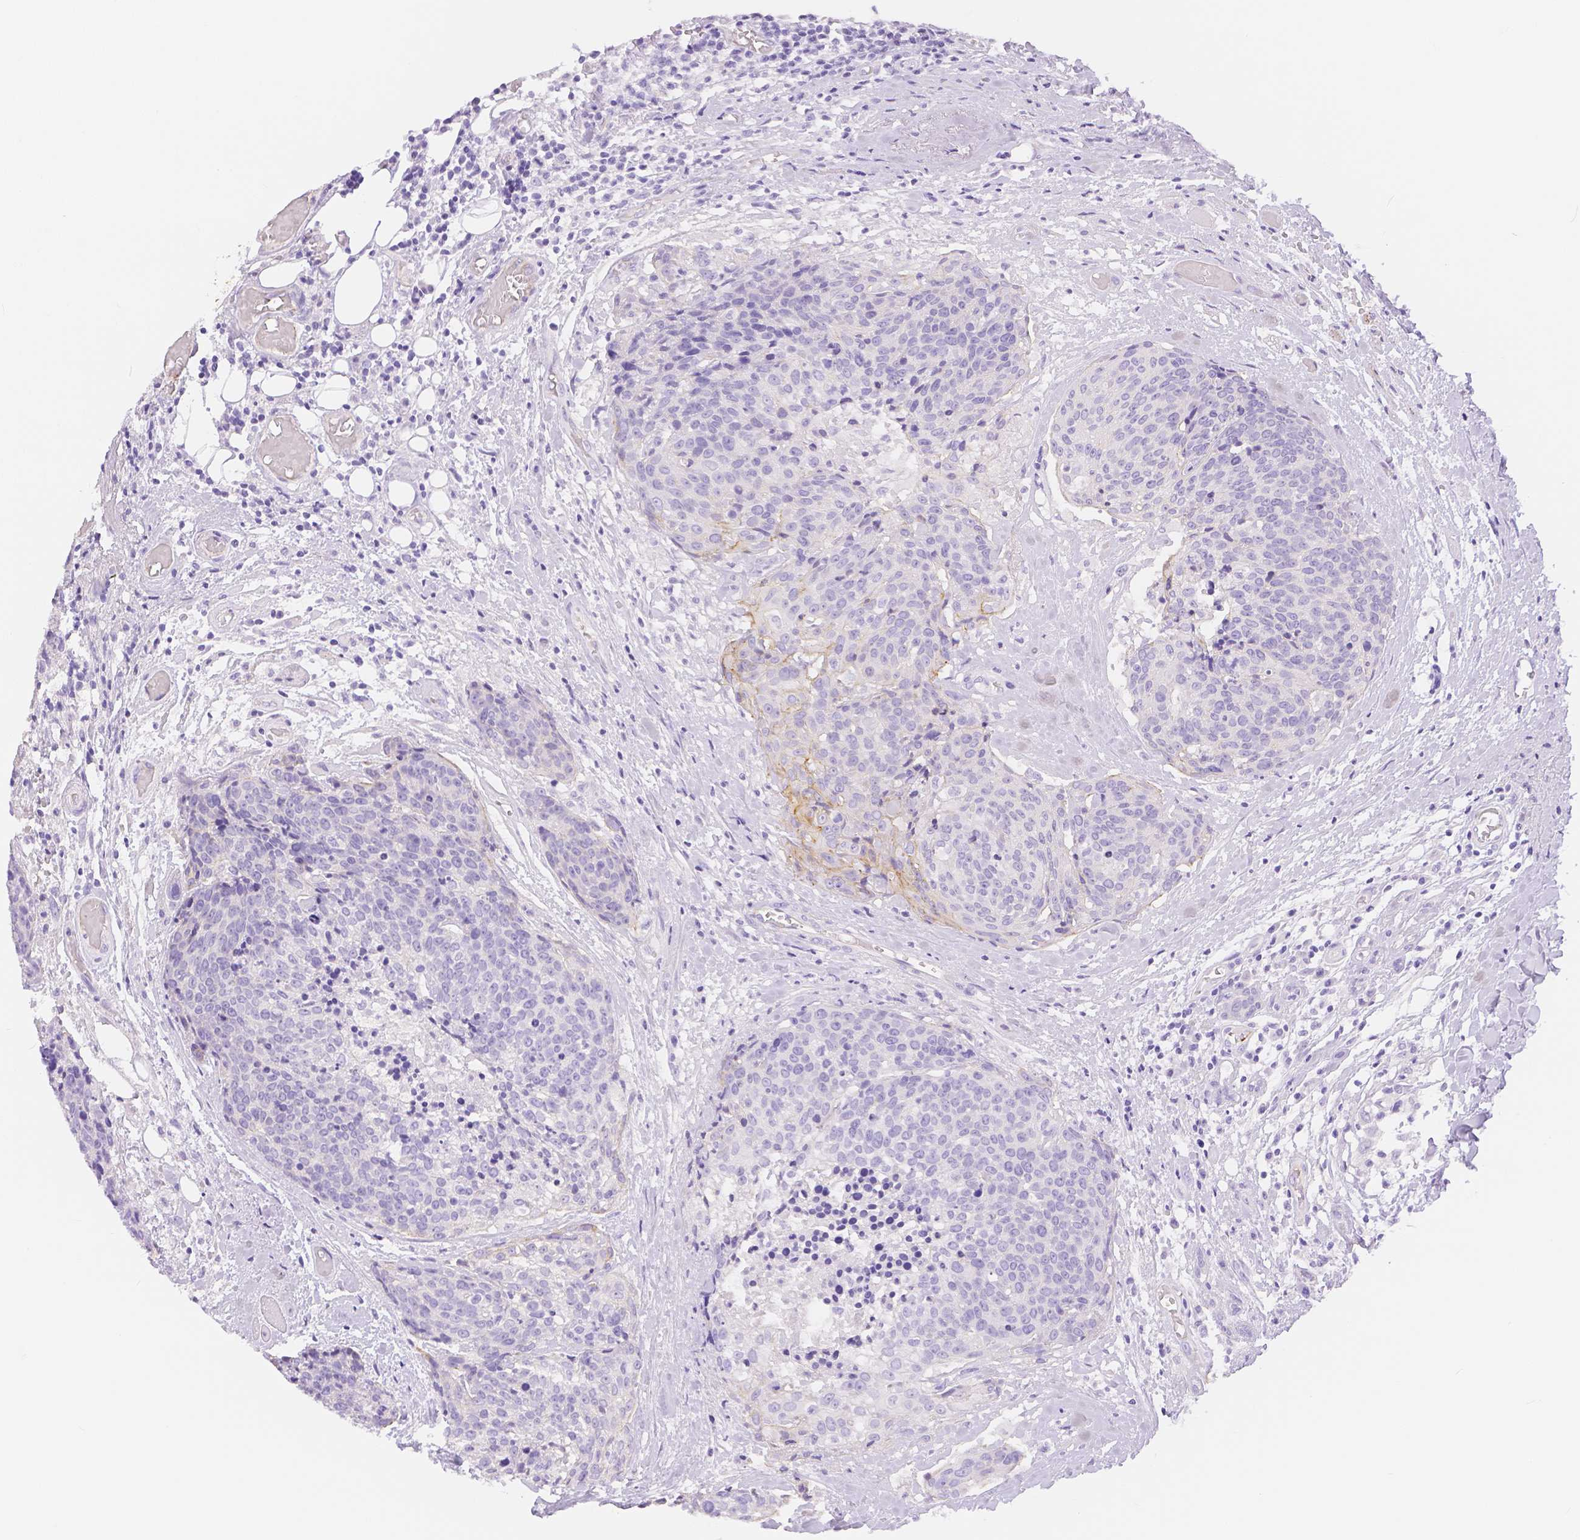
{"staining": {"intensity": "negative", "quantity": "none", "location": "none"}, "tissue": "head and neck cancer", "cell_type": "Tumor cells", "image_type": "cancer", "snomed": [{"axis": "morphology", "description": "Squamous cell carcinoma, NOS"}, {"axis": "topography", "description": "Oral tissue"}, {"axis": "topography", "description": "Head-Neck"}], "caption": "A high-resolution photomicrograph shows IHC staining of squamous cell carcinoma (head and neck), which exhibits no significant positivity in tumor cells. Brightfield microscopy of immunohistochemistry stained with DAB (brown) and hematoxylin (blue), captured at high magnification.", "gene": "SLC27A5", "patient": {"sex": "male", "age": 64}}